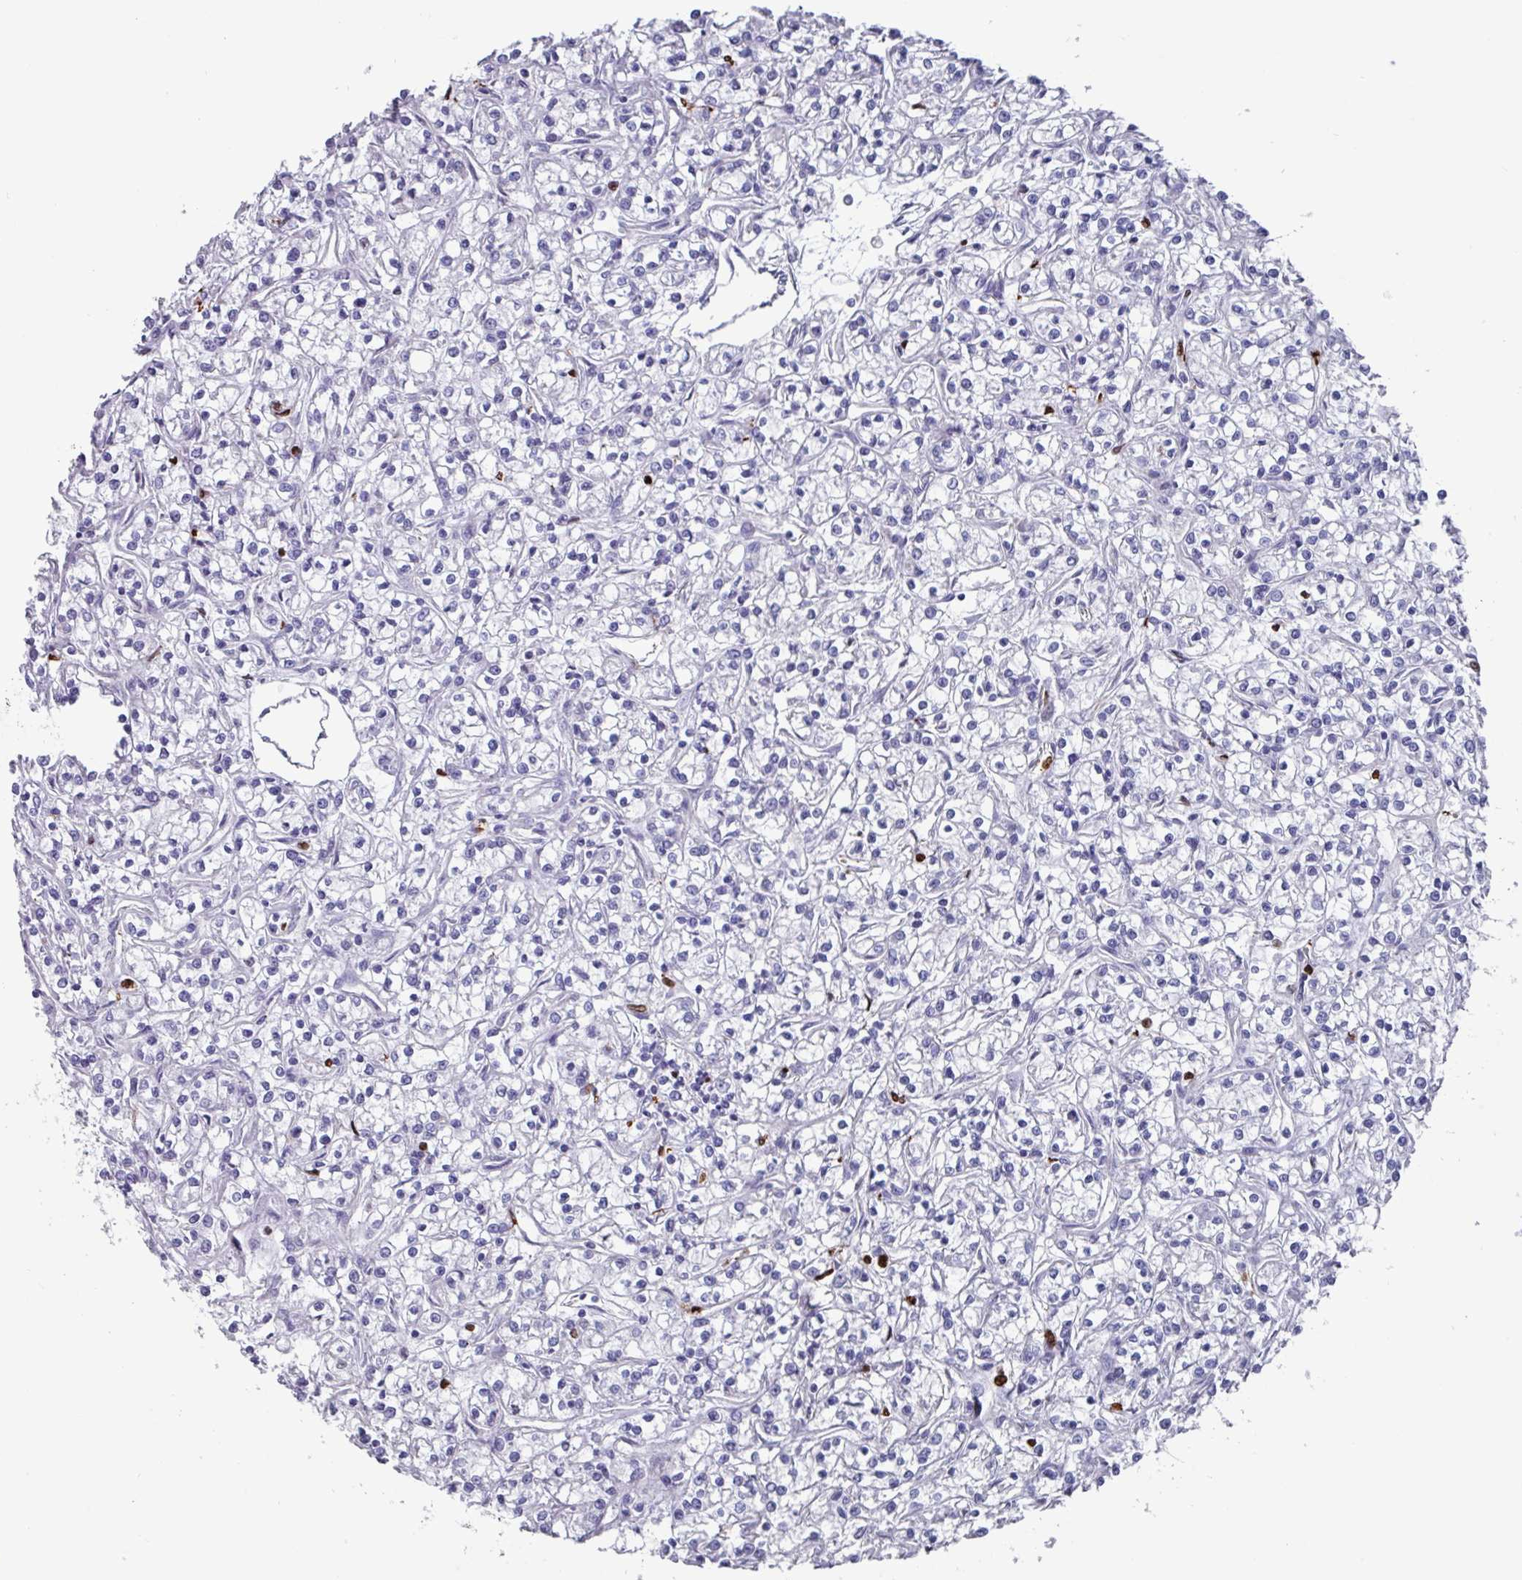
{"staining": {"intensity": "negative", "quantity": "none", "location": "none"}, "tissue": "renal cancer", "cell_type": "Tumor cells", "image_type": "cancer", "snomed": [{"axis": "morphology", "description": "Adenocarcinoma, NOS"}, {"axis": "topography", "description": "Kidney"}], "caption": "A photomicrograph of human renal adenocarcinoma is negative for staining in tumor cells.", "gene": "UQCC2", "patient": {"sex": "female", "age": 59}}